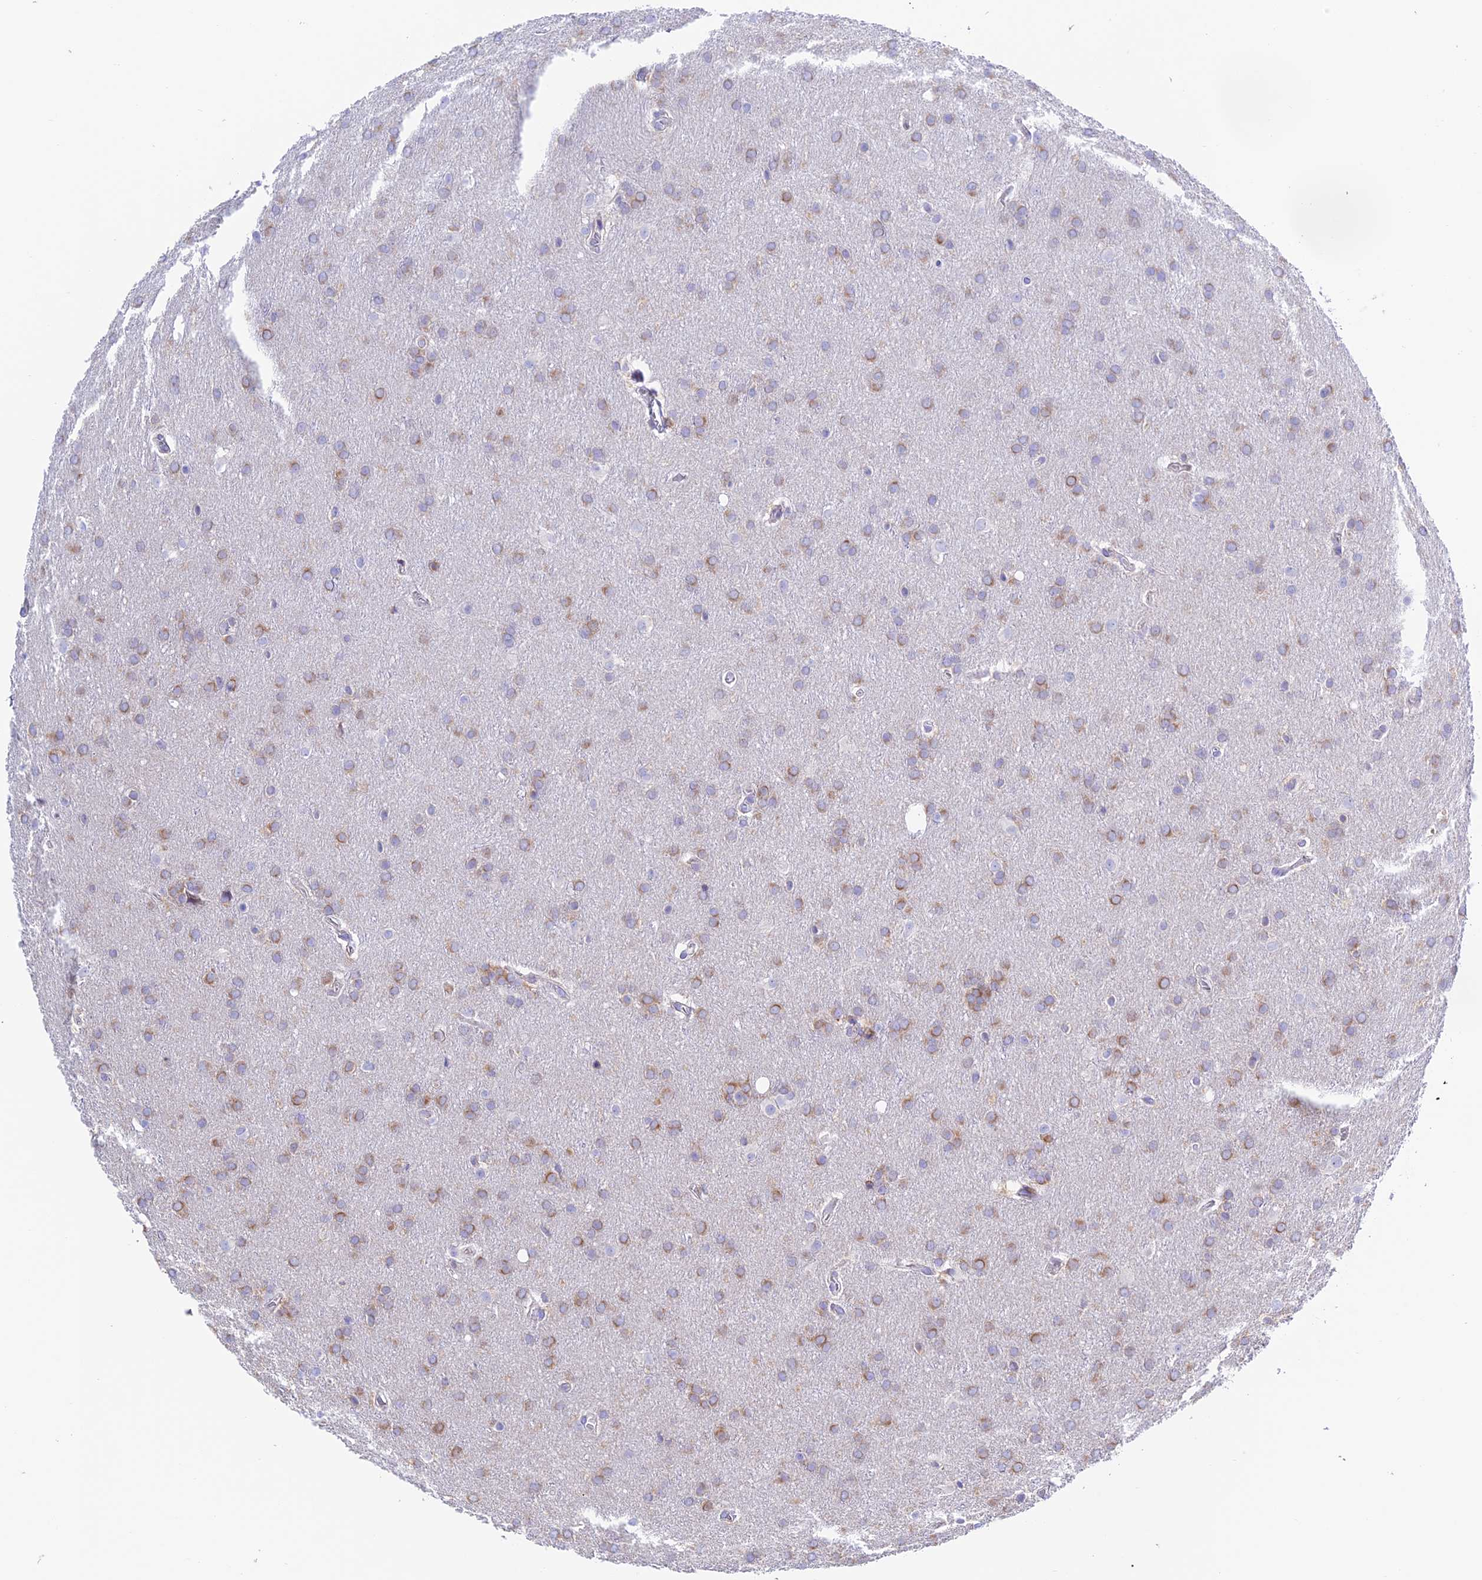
{"staining": {"intensity": "weak", "quantity": ">75%", "location": "cytoplasmic/membranous"}, "tissue": "glioma", "cell_type": "Tumor cells", "image_type": "cancer", "snomed": [{"axis": "morphology", "description": "Glioma, malignant, Low grade"}, {"axis": "topography", "description": "Brain"}], "caption": "Immunohistochemical staining of human malignant glioma (low-grade) displays weak cytoplasmic/membranous protein positivity in about >75% of tumor cells. (DAB (3,3'-diaminobenzidine) IHC, brown staining for protein, blue staining for nuclei).", "gene": "PRIM1", "patient": {"sex": "female", "age": 32}}